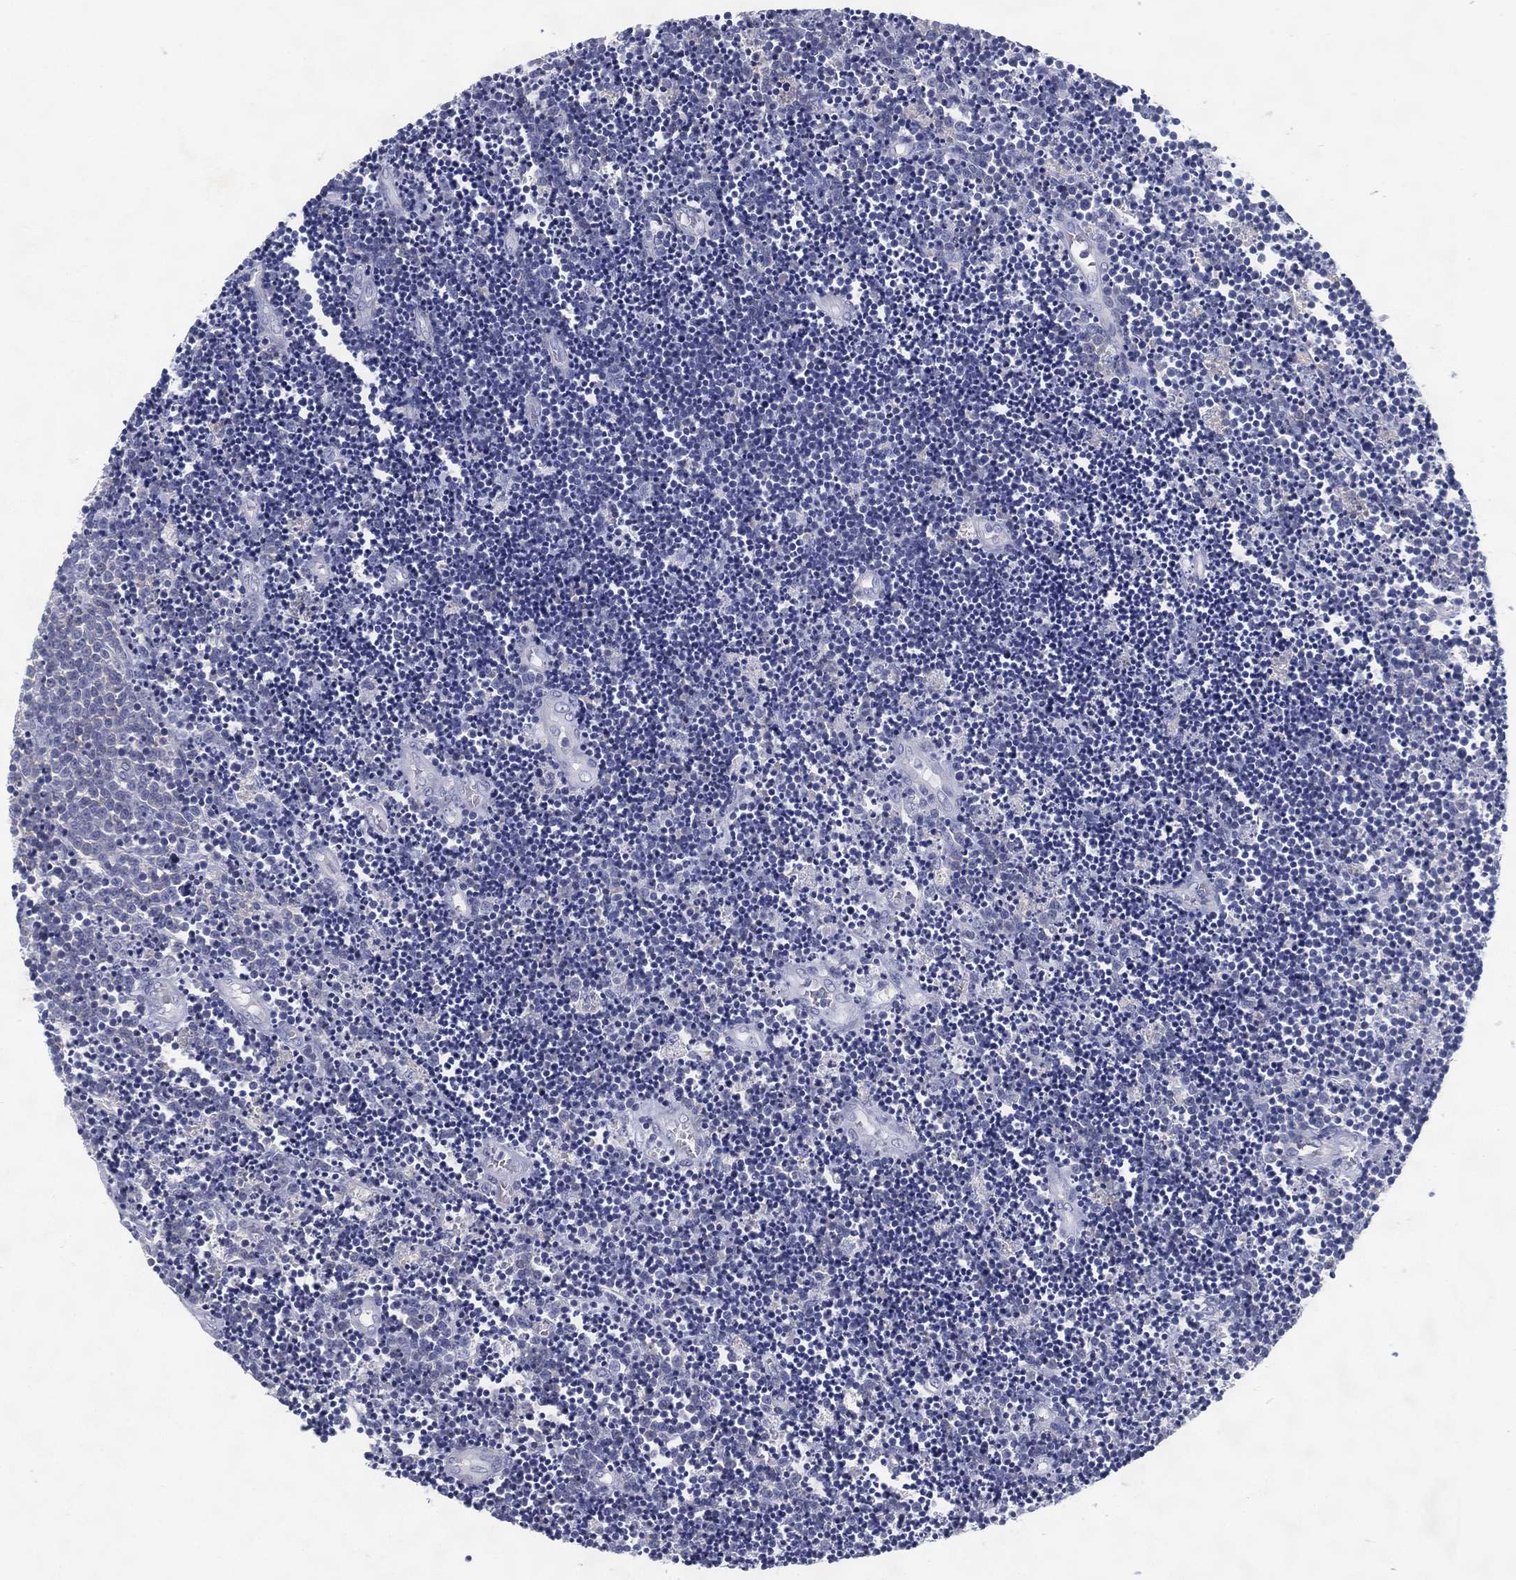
{"staining": {"intensity": "negative", "quantity": "none", "location": "none"}, "tissue": "lymphoma", "cell_type": "Tumor cells", "image_type": "cancer", "snomed": [{"axis": "morphology", "description": "Malignant lymphoma, non-Hodgkin's type, Low grade"}, {"axis": "topography", "description": "Brain"}], "caption": "Immunohistochemistry histopathology image of neoplastic tissue: human lymphoma stained with DAB shows no significant protein positivity in tumor cells. (Stains: DAB (3,3'-diaminobenzidine) immunohistochemistry (IHC) with hematoxylin counter stain, Microscopy: brightfield microscopy at high magnification).", "gene": "RGS13", "patient": {"sex": "female", "age": 66}}